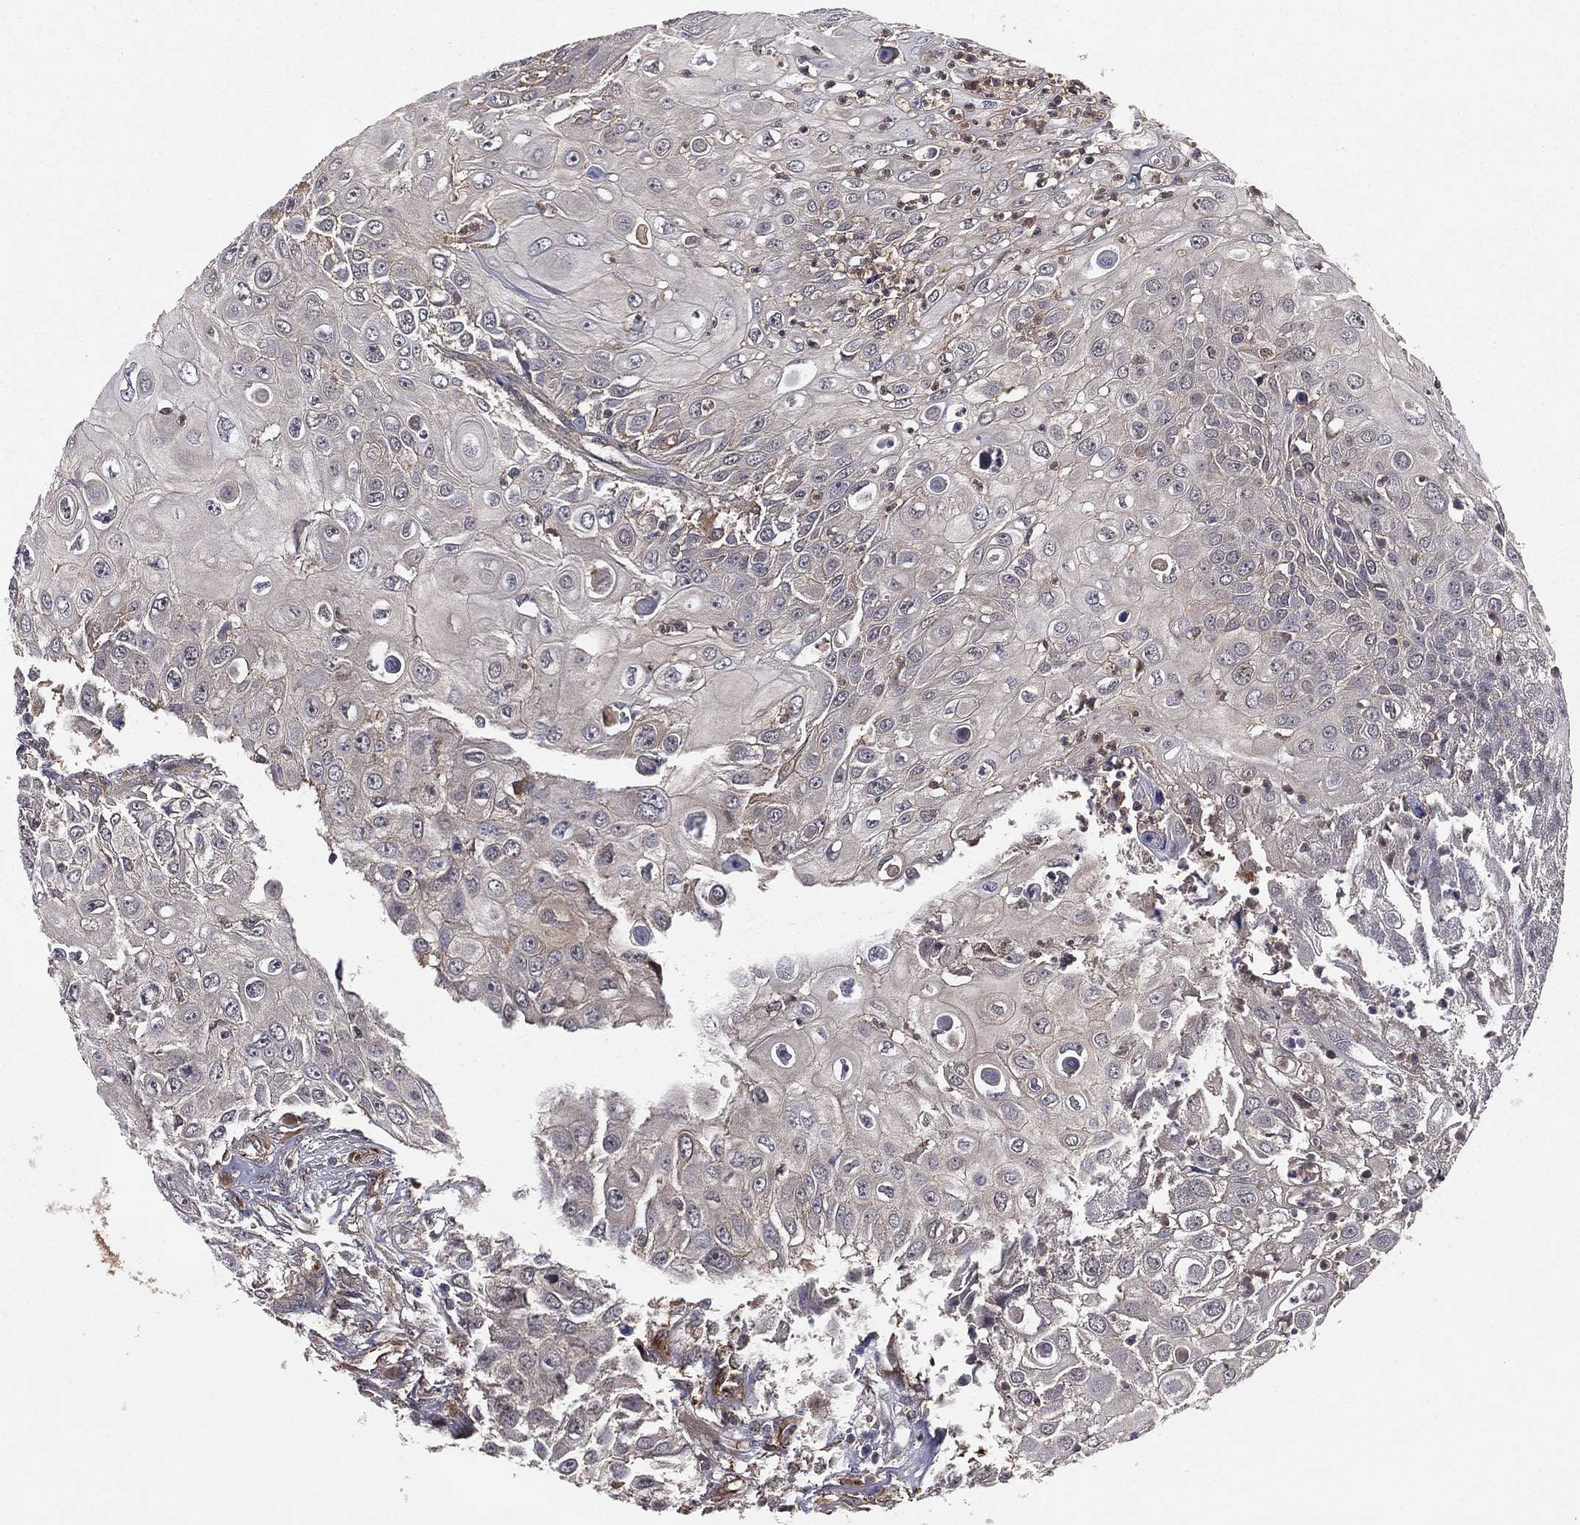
{"staining": {"intensity": "negative", "quantity": "none", "location": "none"}, "tissue": "urothelial cancer", "cell_type": "Tumor cells", "image_type": "cancer", "snomed": [{"axis": "morphology", "description": "Urothelial carcinoma, High grade"}, {"axis": "topography", "description": "Urinary bladder"}], "caption": "Immunohistochemistry micrograph of human urothelial cancer stained for a protein (brown), which reveals no positivity in tumor cells. The staining is performed using DAB (3,3'-diaminobenzidine) brown chromogen with nuclei counter-stained in using hematoxylin.", "gene": "CERT1", "patient": {"sex": "female", "age": 79}}